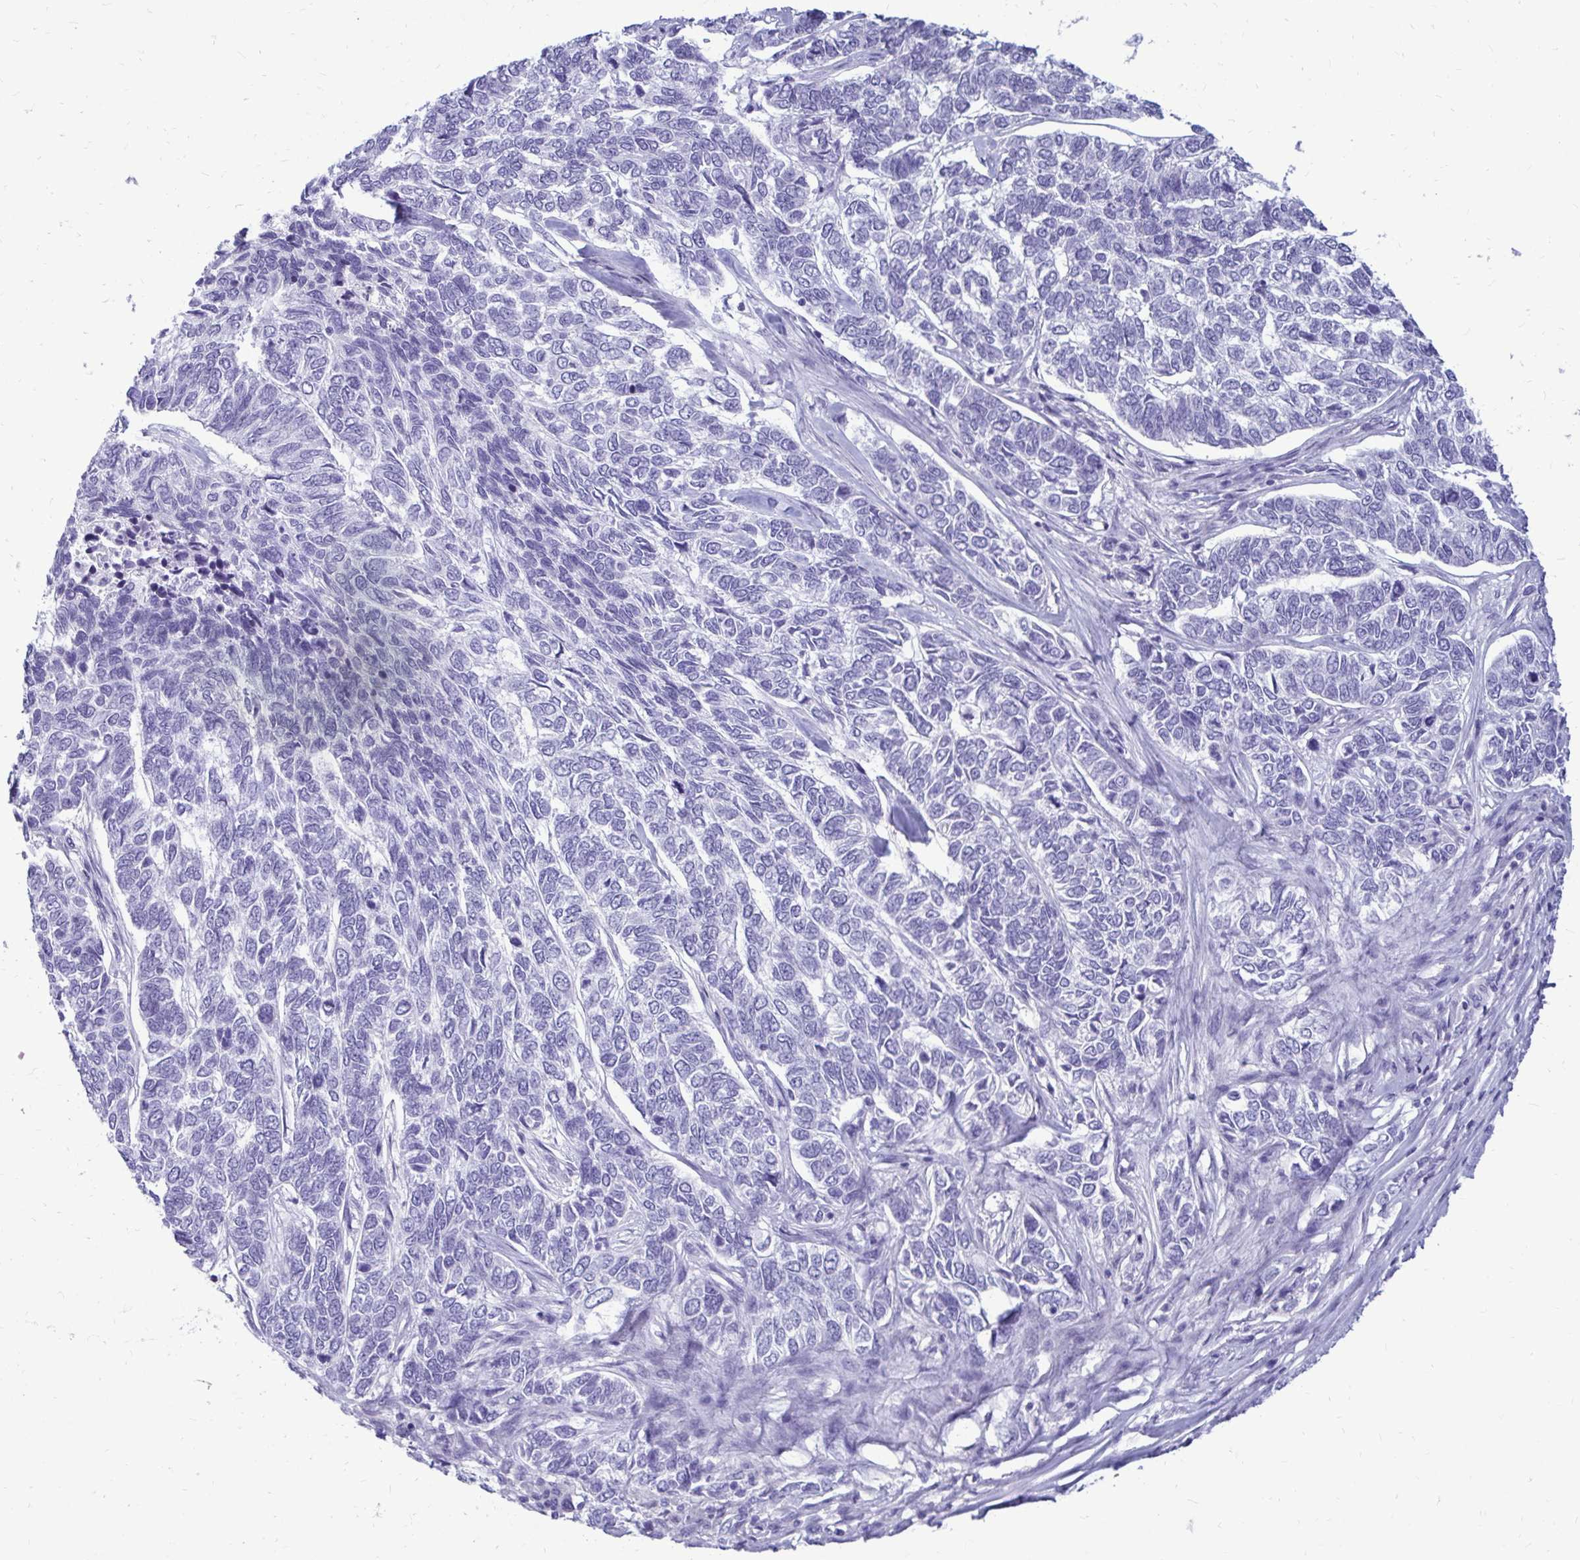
{"staining": {"intensity": "negative", "quantity": "none", "location": "none"}, "tissue": "skin cancer", "cell_type": "Tumor cells", "image_type": "cancer", "snomed": [{"axis": "morphology", "description": "Basal cell carcinoma"}, {"axis": "topography", "description": "Skin"}], "caption": "DAB immunohistochemical staining of skin cancer (basal cell carcinoma) exhibits no significant expression in tumor cells. Brightfield microscopy of immunohistochemistry stained with DAB (brown) and hematoxylin (blue), captured at high magnification.", "gene": "NANOGNB", "patient": {"sex": "female", "age": 65}}